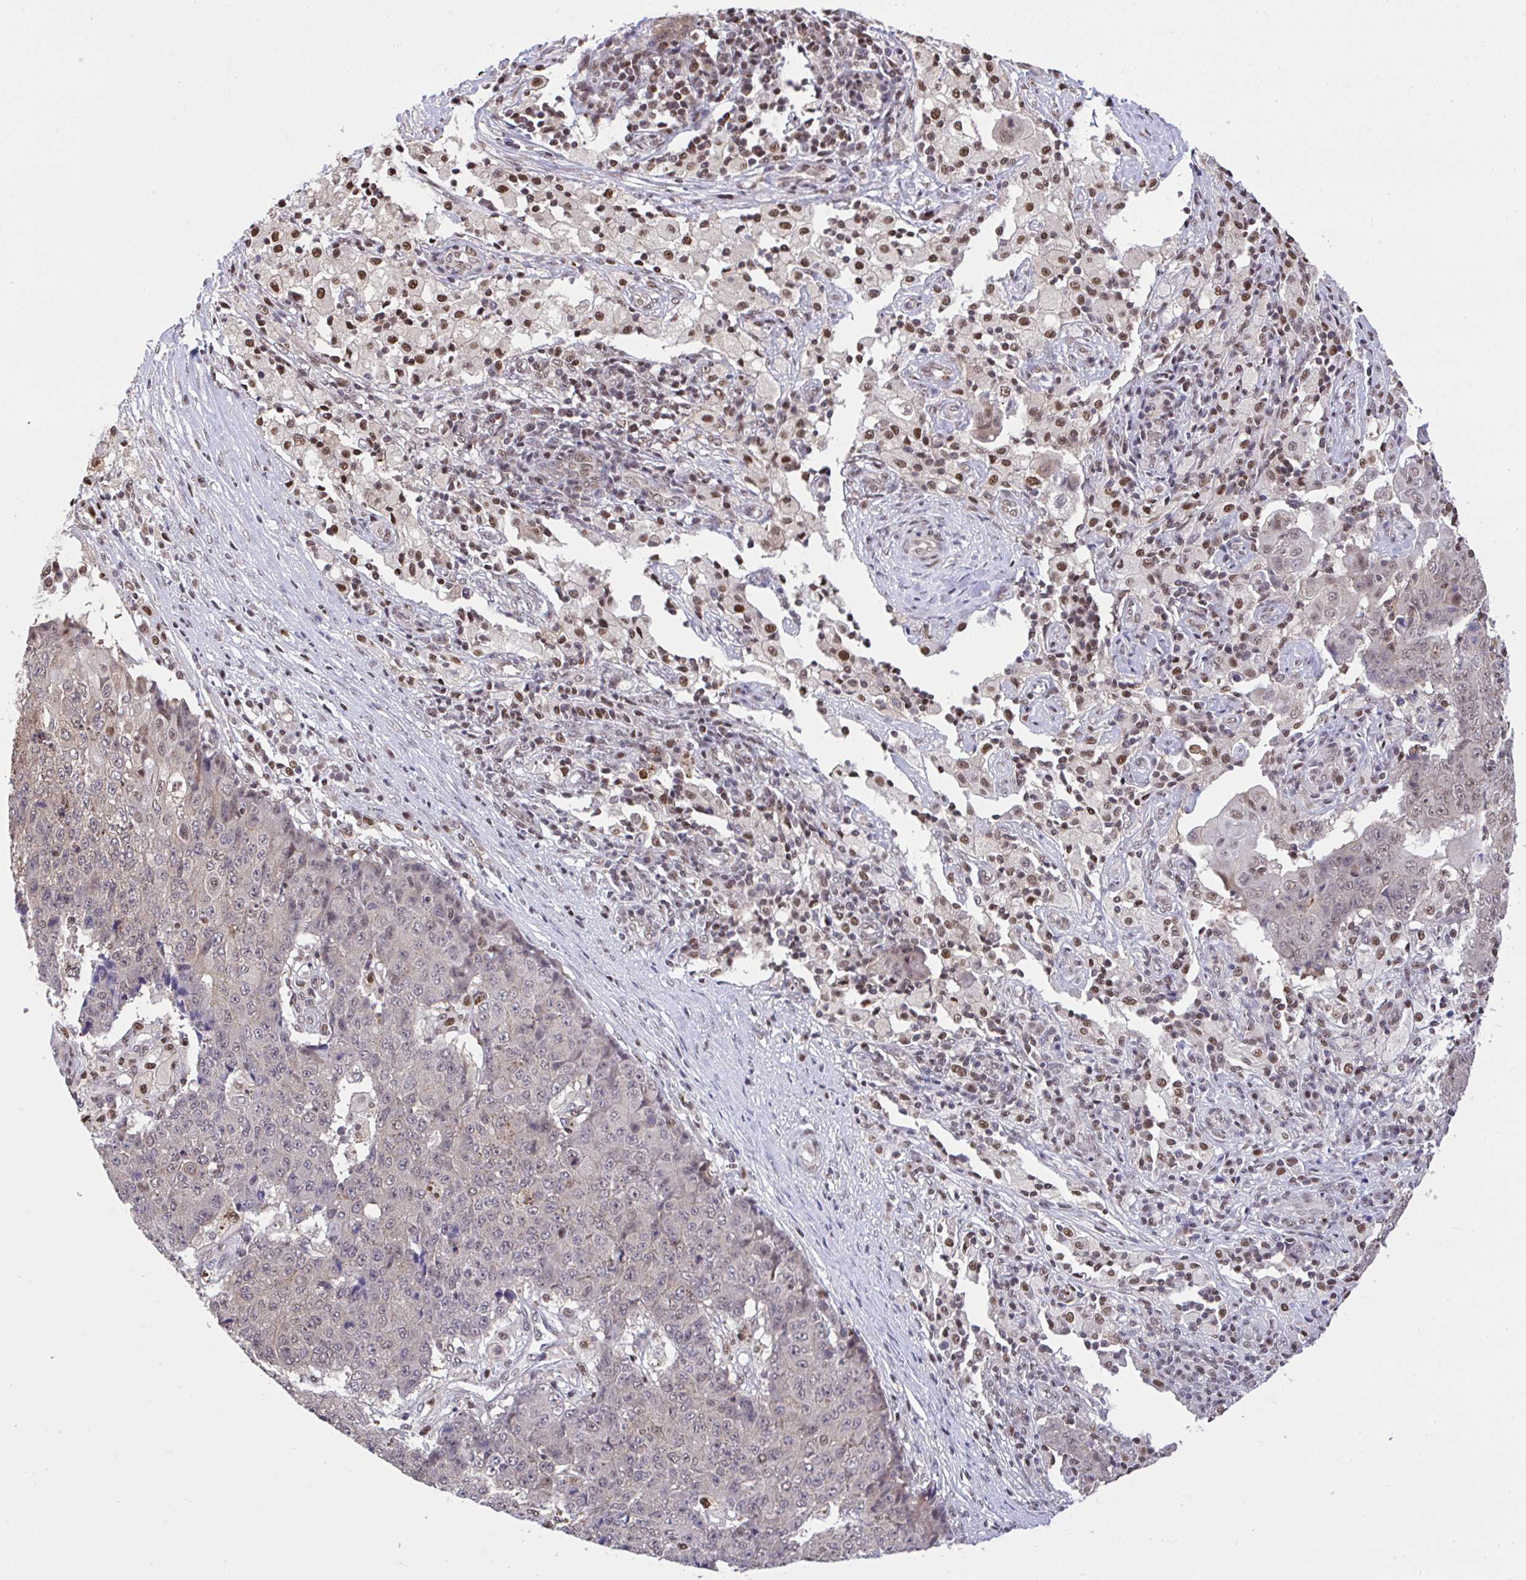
{"staining": {"intensity": "weak", "quantity": "<25%", "location": "nuclear"}, "tissue": "ovarian cancer", "cell_type": "Tumor cells", "image_type": "cancer", "snomed": [{"axis": "morphology", "description": "Carcinoma, endometroid"}, {"axis": "topography", "description": "Ovary"}], "caption": "Immunohistochemistry (IHC) micrograph of human ovarian cancer (endometroid carcinoma) stained for a protein (brown), which shows no positivity in tumor cells.", "gene": "GLIS3", "patient": {"sex": "female", "age": 42}}